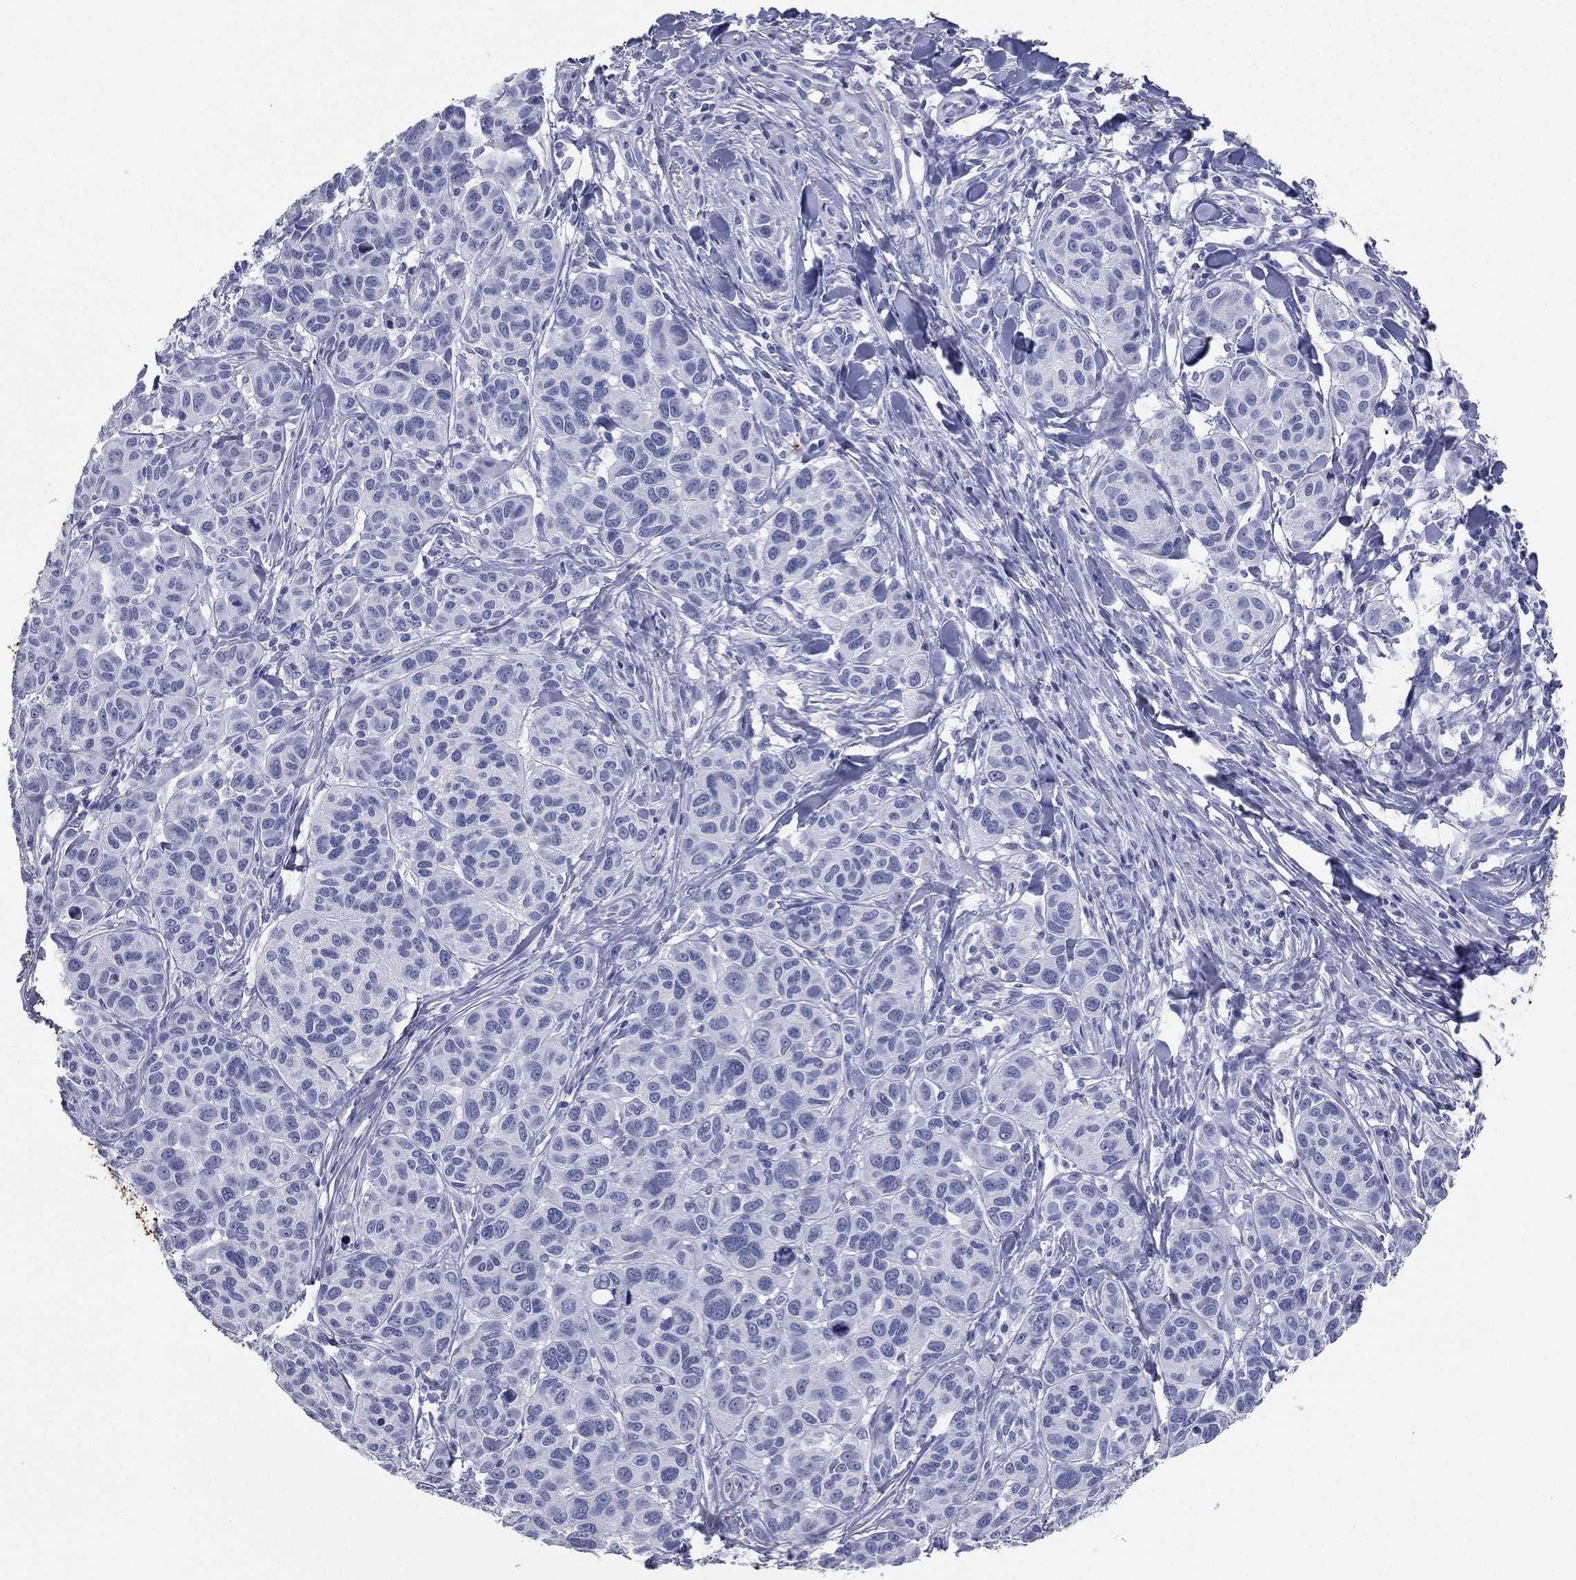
{"staining": {"intensity": "negative", "quantity": "none", "location": "none"}, "tissue": "melanoma", "cell_type": "Tumor cells", "image_type": "cancer", "snomed": [{"axis": "morphology", "description": "Malignant melanoma, NOS"}, {"axis": "topography", "description": "Skin"}], "caption": "IHC photomicrograph of human malignant melanoma stained for a protein (brown), which shows no positivity in tumor cells.", "gene": "KRT7", "patient": {"sex": "male", "age": 79}}